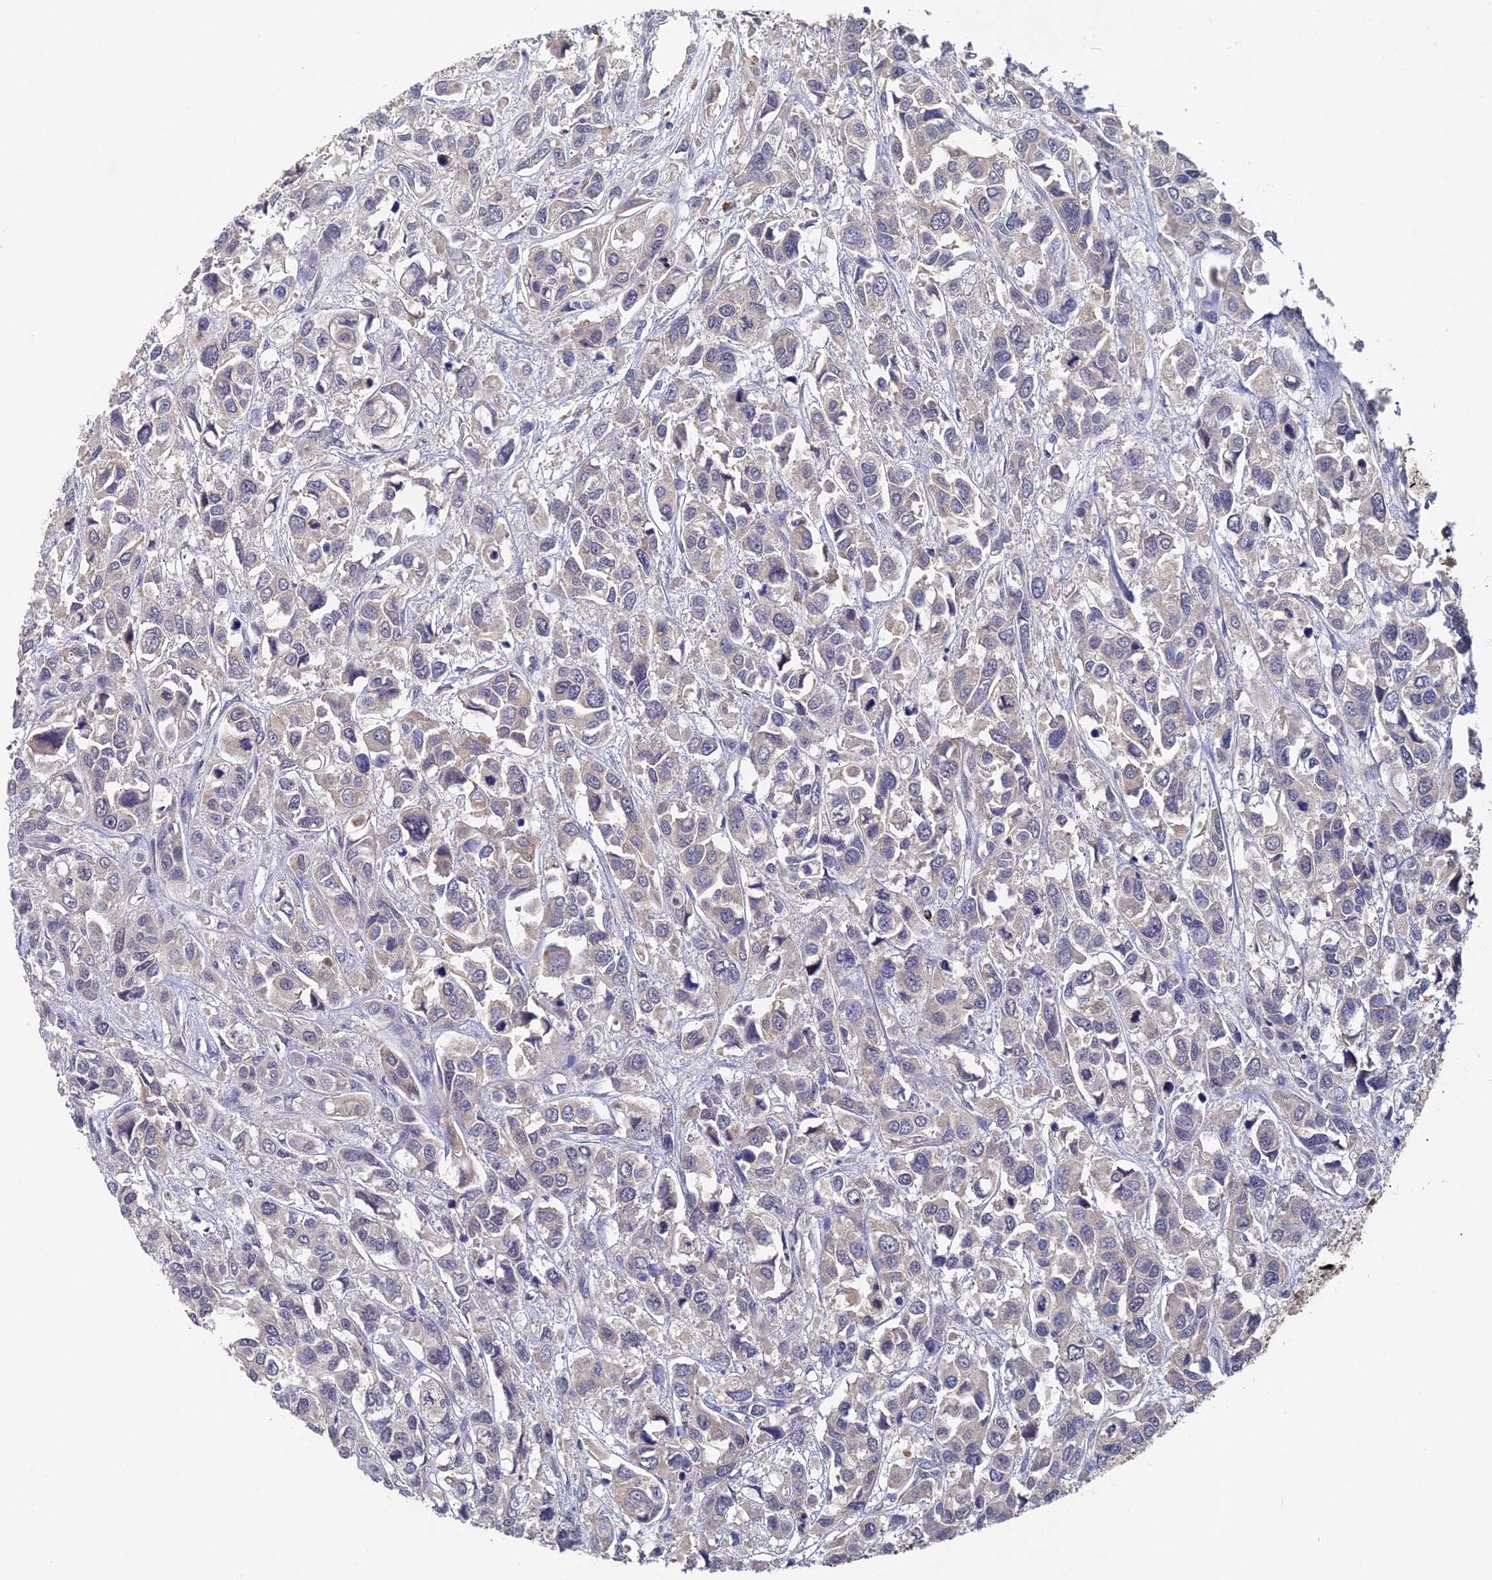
{"staining": {"intensity": "negative", "quantity": "none", "location": "none"}, "tissue": "urothelial cancer", "cell_type": "Tumor cells", "image_type": "cancer", "snomed": [{"axis": "morphology", "description": "Urothelial carcinoma, High grade"}, {"axis": "topography", "description": "Urinary bladder"}], "caption": "This histopathology image is of urothelial cancer stained with IHC to label a protein in brown with the nuclei are counter-stained blue. There is no expression in tumor cells.", "gene": "RAB15", "patient": {"sex": "male", "age": 67}}